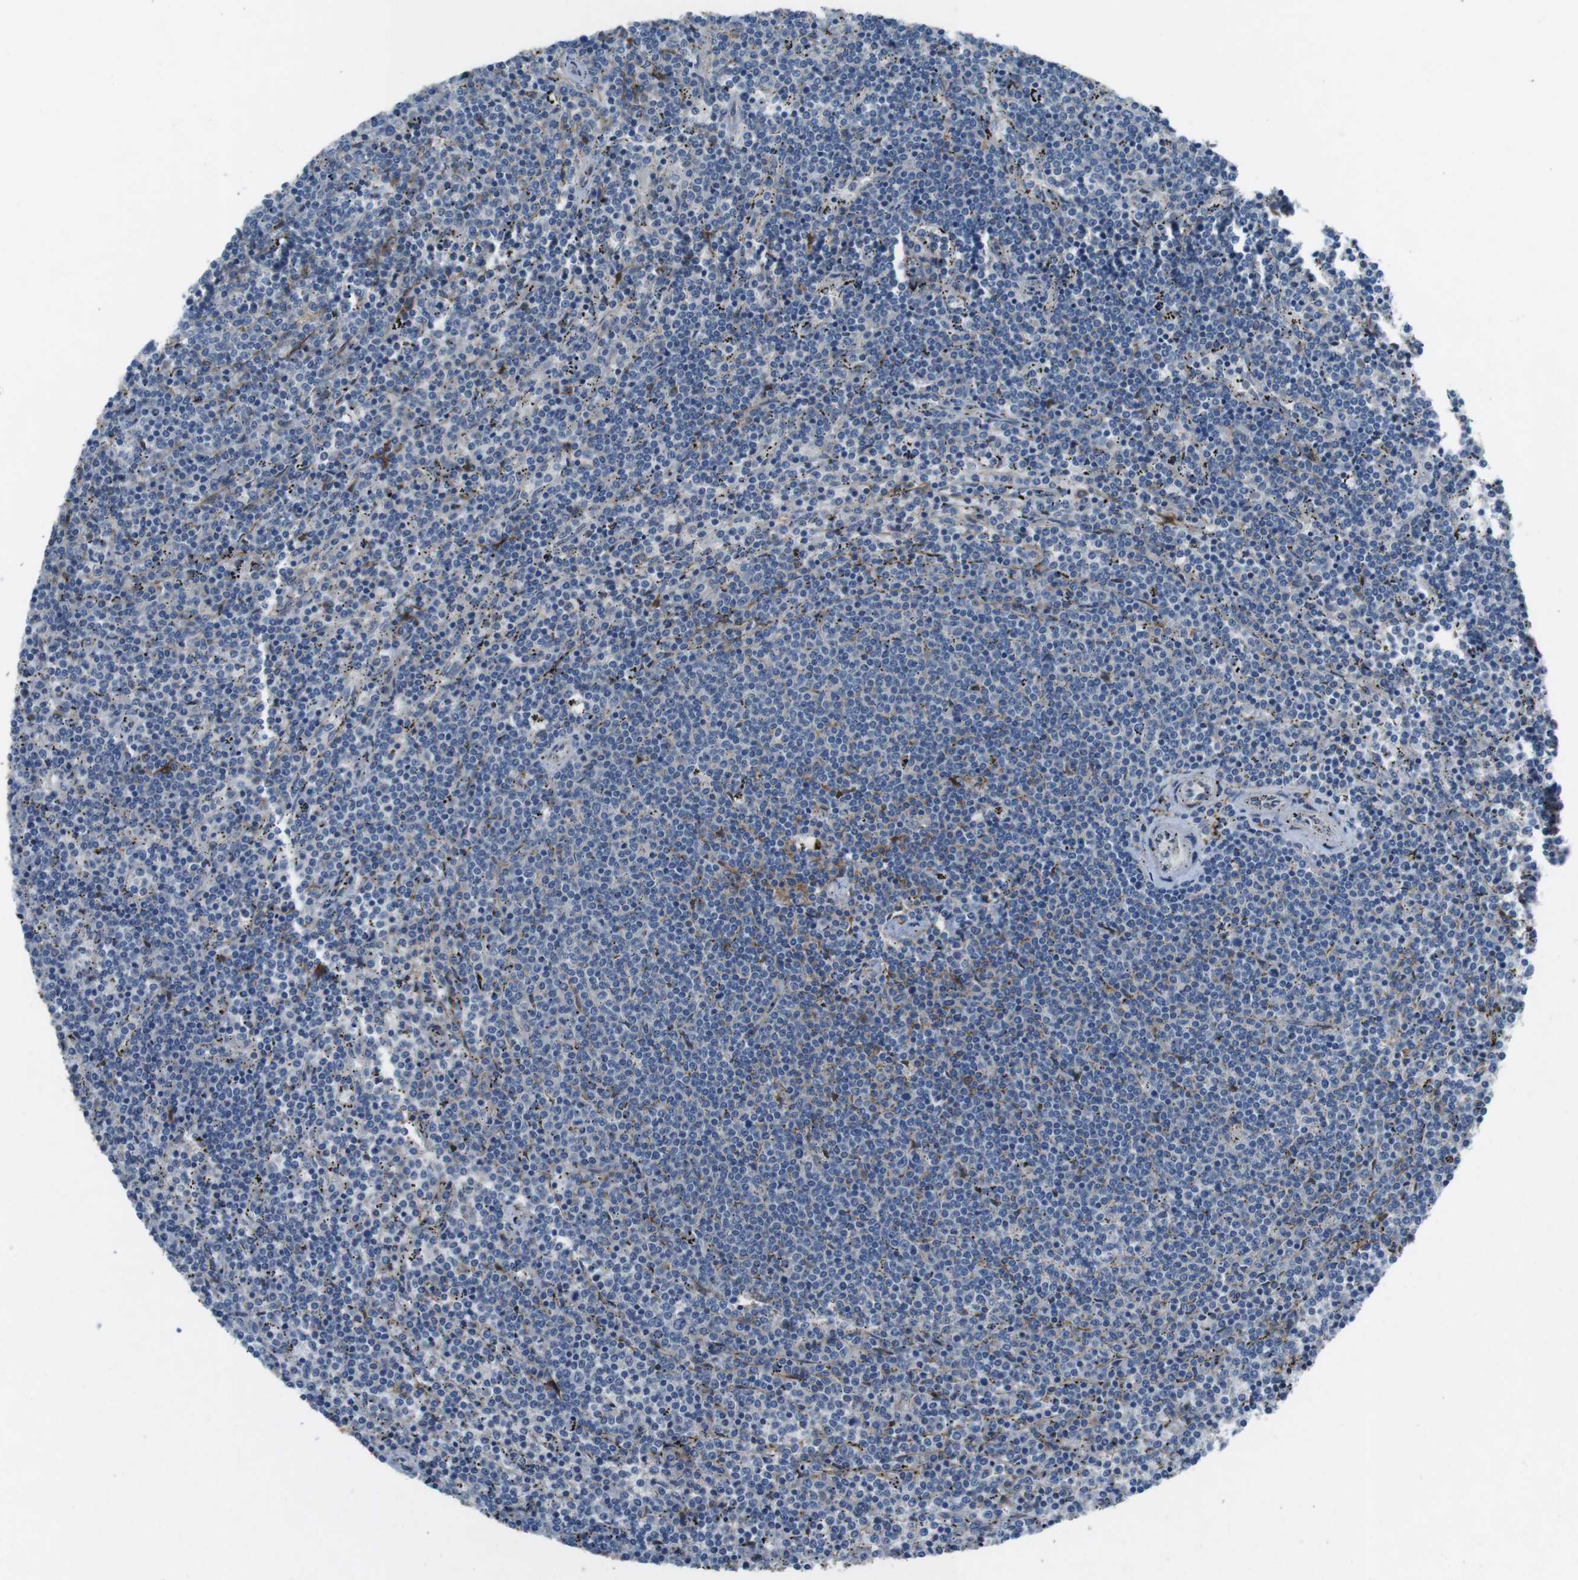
{"staining": {"intensity": "negative", "quantity": "none", "location": "none"}, "tissue": "lymphoma", "cell_type": "Tumor cells", "image_type": "cancer", "snomed": [{"axis": "morphology", "description": "Malignant lymphoma, non-Hodgkin's type, Low grade"}, {"axis": "topography", "description": "Spleen"}], "caption": "The photomicrograph demonstrates no staining of tumor cells in lymphoma.", "gene": "ANK2", "patient": {"sex": "female", "age": 50}}